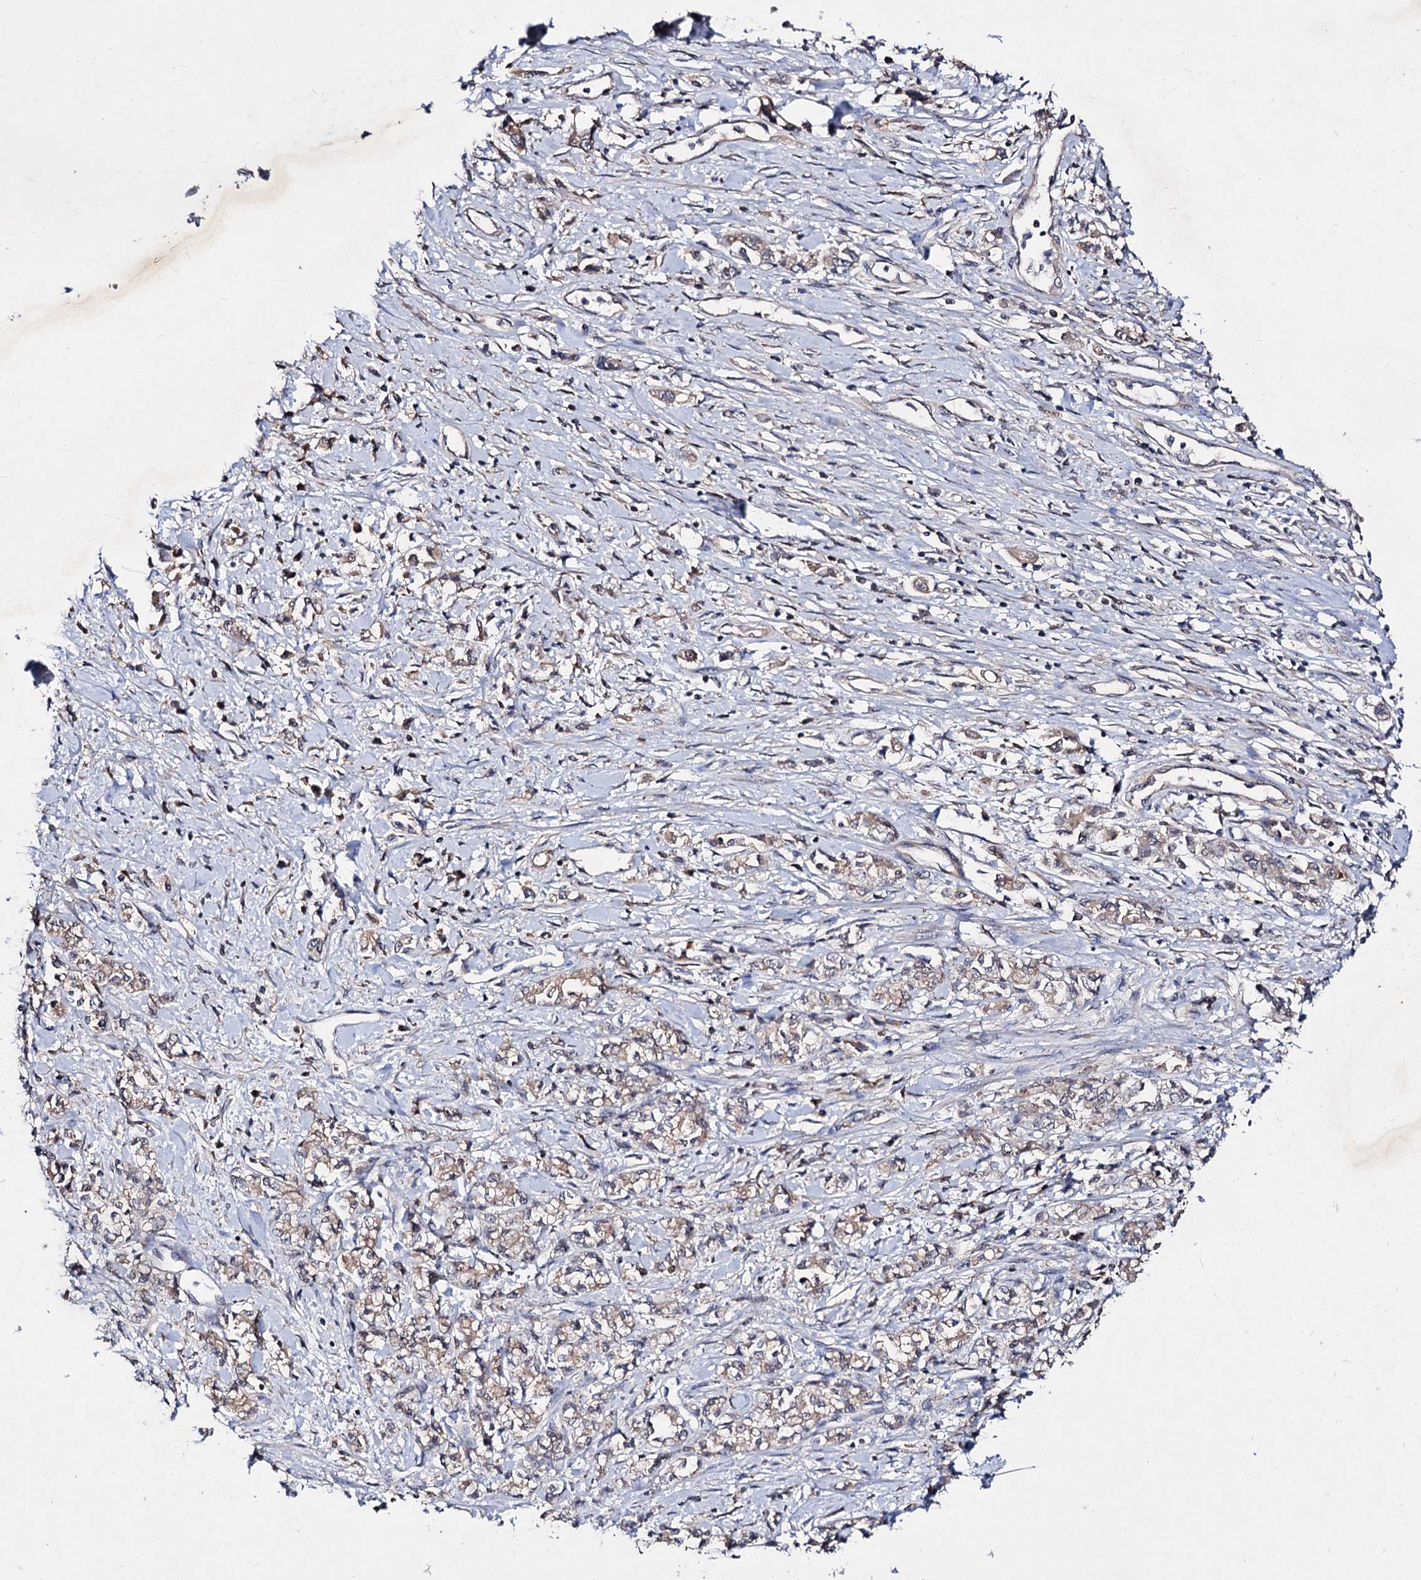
{"staining": {"intensity": "negative", "quantity": "none", "location": "none"}, "tissue": "stomach cancer", "cell_type": "Tumor cells", "image_type": "cancer", "snomed": [{"axis": "morphology", "description": "Adenocarcinoma, NOS"}, {"axis": "topography", "description": "Stomach"}], "caption": "Stomach cancer stained for a protein using IHC demonstrates no expression tumor cells.", "gene": "ACTR6", "patient": {"sex": "female", "age": 76}}